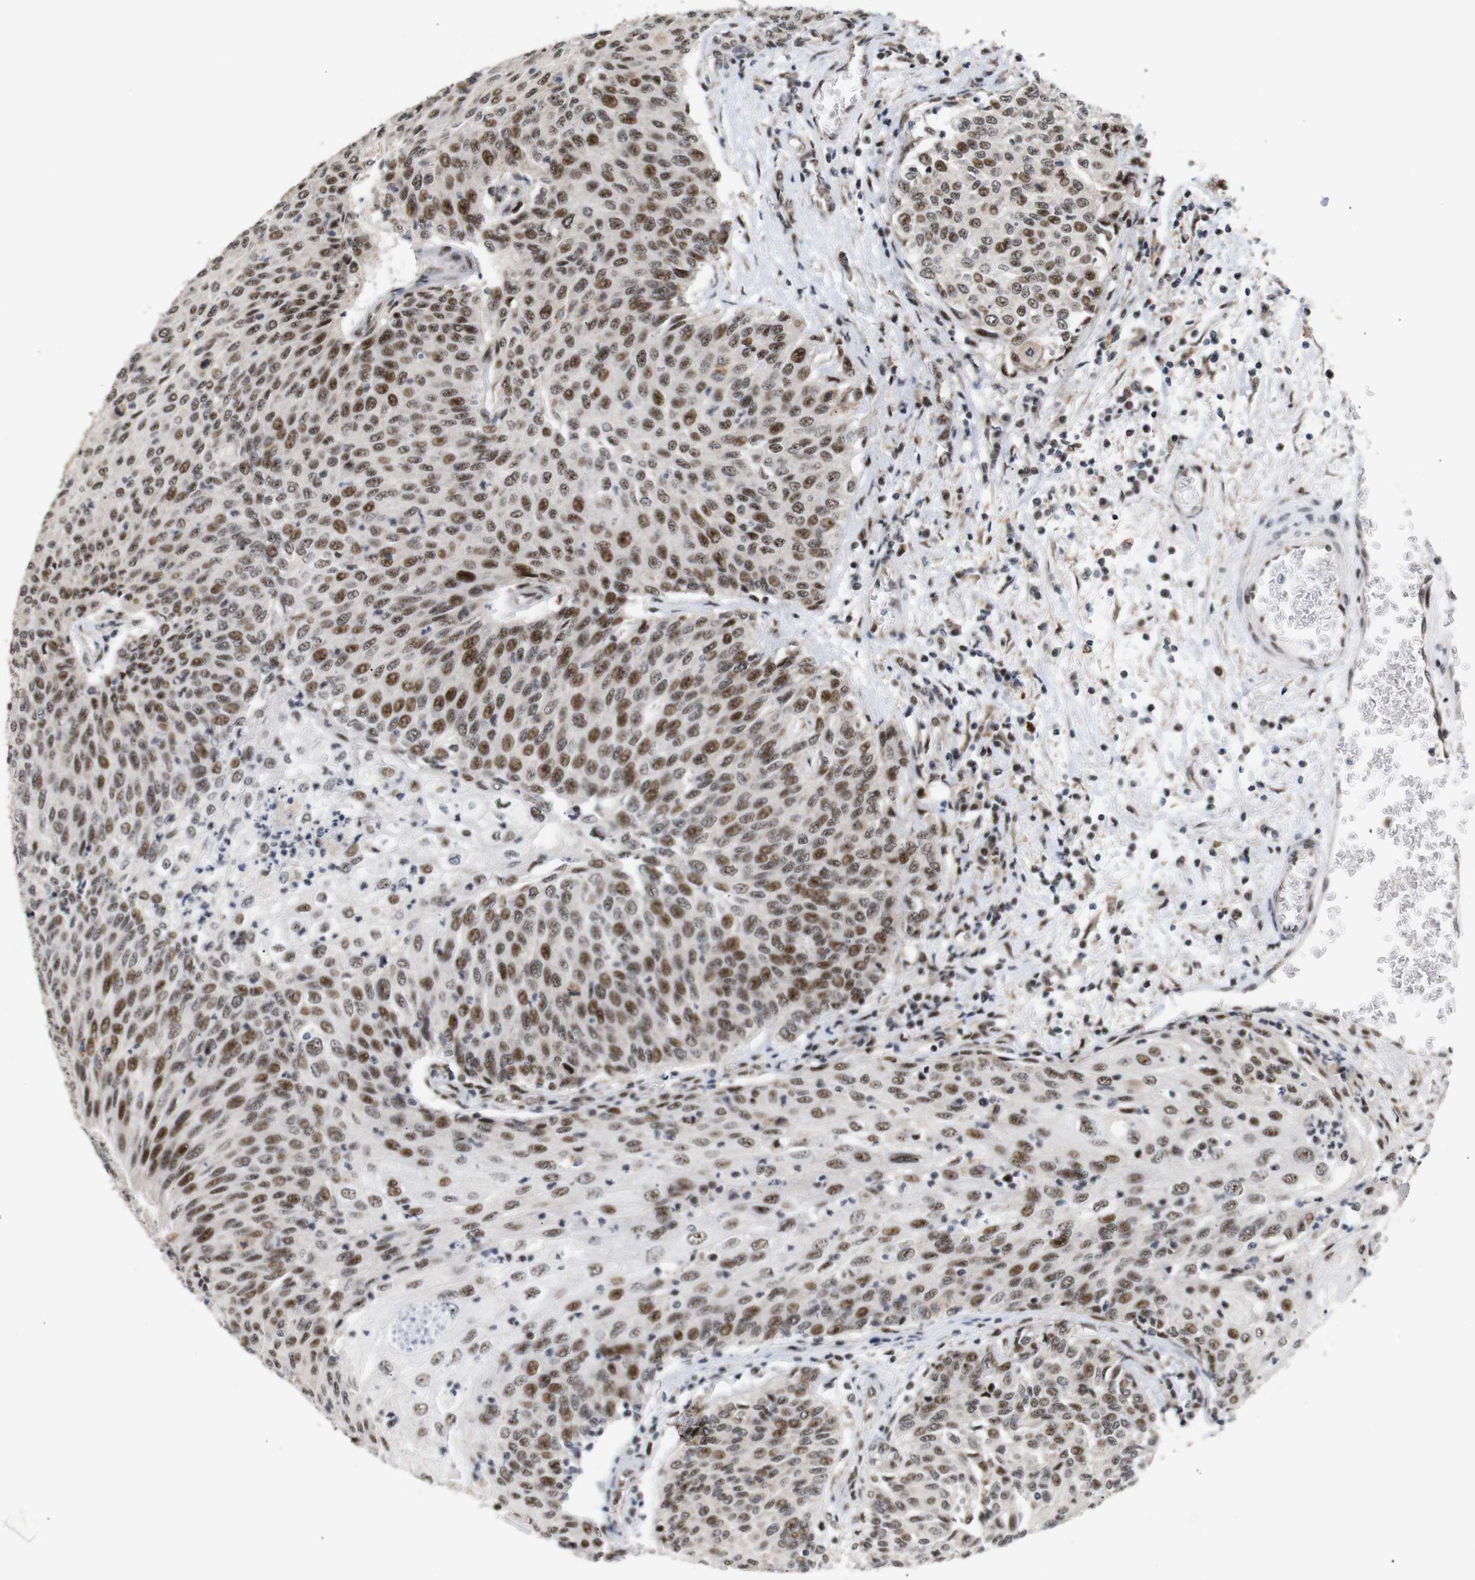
{"staining": {"intensity": "moderate", "quantity": ">75%", "location": "nuclear"}, "tissue": "urothelial cancer", "cell_type": "Tumor cells", "image_type": "cancer", "snomed": [{"axis": "morphology", "description": "Urothelial carcinoma, Low grade"}, {"axis": "topography", "description": "Urinary bladder"}], "caption": "IHC (DAB) staining of urothelial carcinoma (low-grade) exhibits moderate nuclear protein expression in about >75% of tumor cells. Using DAB (brown) and hematoxylin (blue) stains, captured at high magnification using brightfield microscopy.", "gene": "PYM1", "patient": {"sex": "female", "age": 79}}